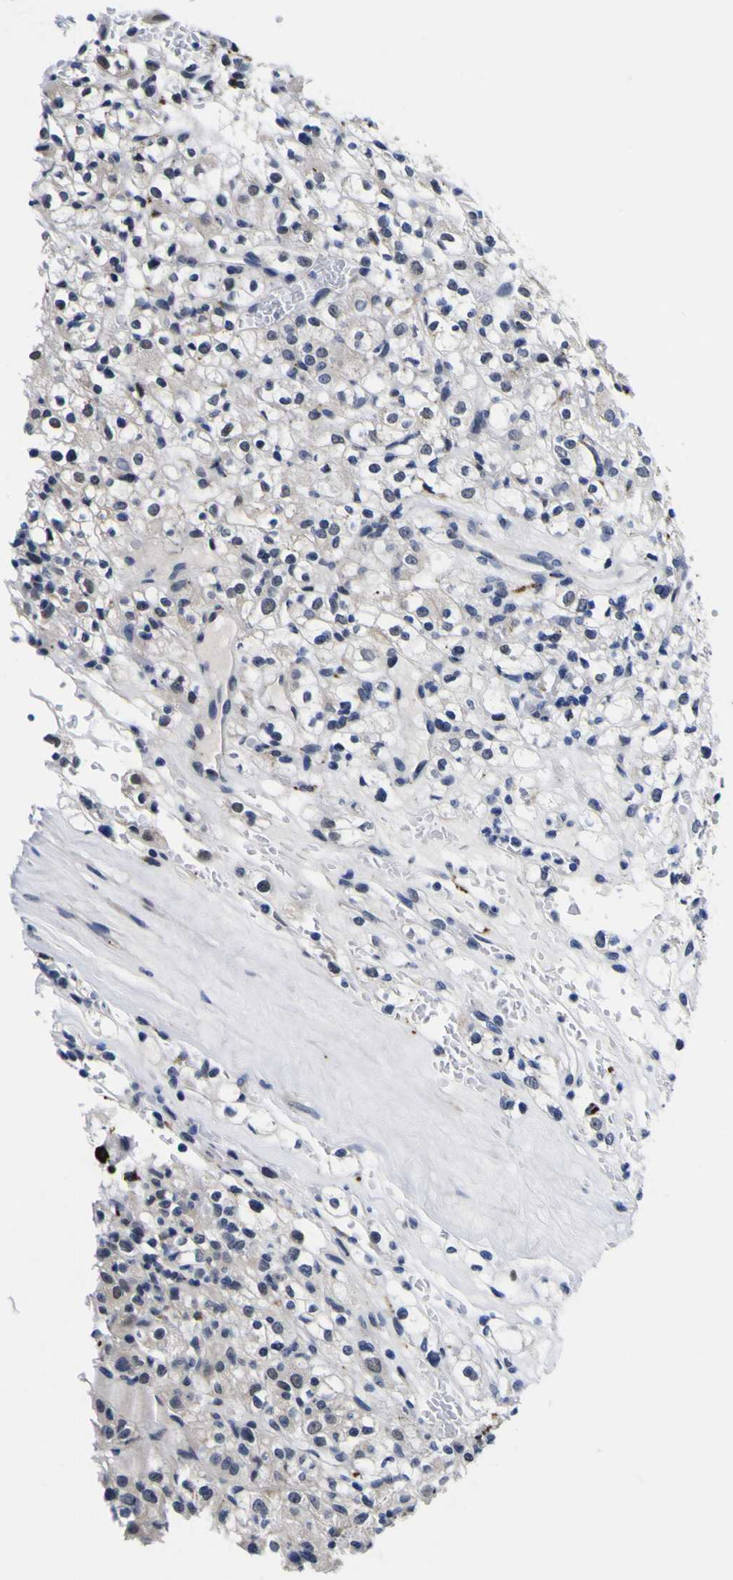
{"staining": {"intensity": "negative", "quantity": "none", "location": "none"}, "tissue": "renal cancer", "cell_type": "Tumor cells", "image_type": "cancer", "snomed": [{"axis": "morphology", "description": "Normal tissue, NOS"}, {"axis": "morphology", "description": "Adenocarcinoma, NOS"}, {"axis": "topography", "description": "Kidney"}], "caption": "DAB immunohistochemical staining of human renal cancer displays no significant positivity in tumor cells.", "gene": "IGFLR1", "patient": {"sex": "female", "age": 72}}